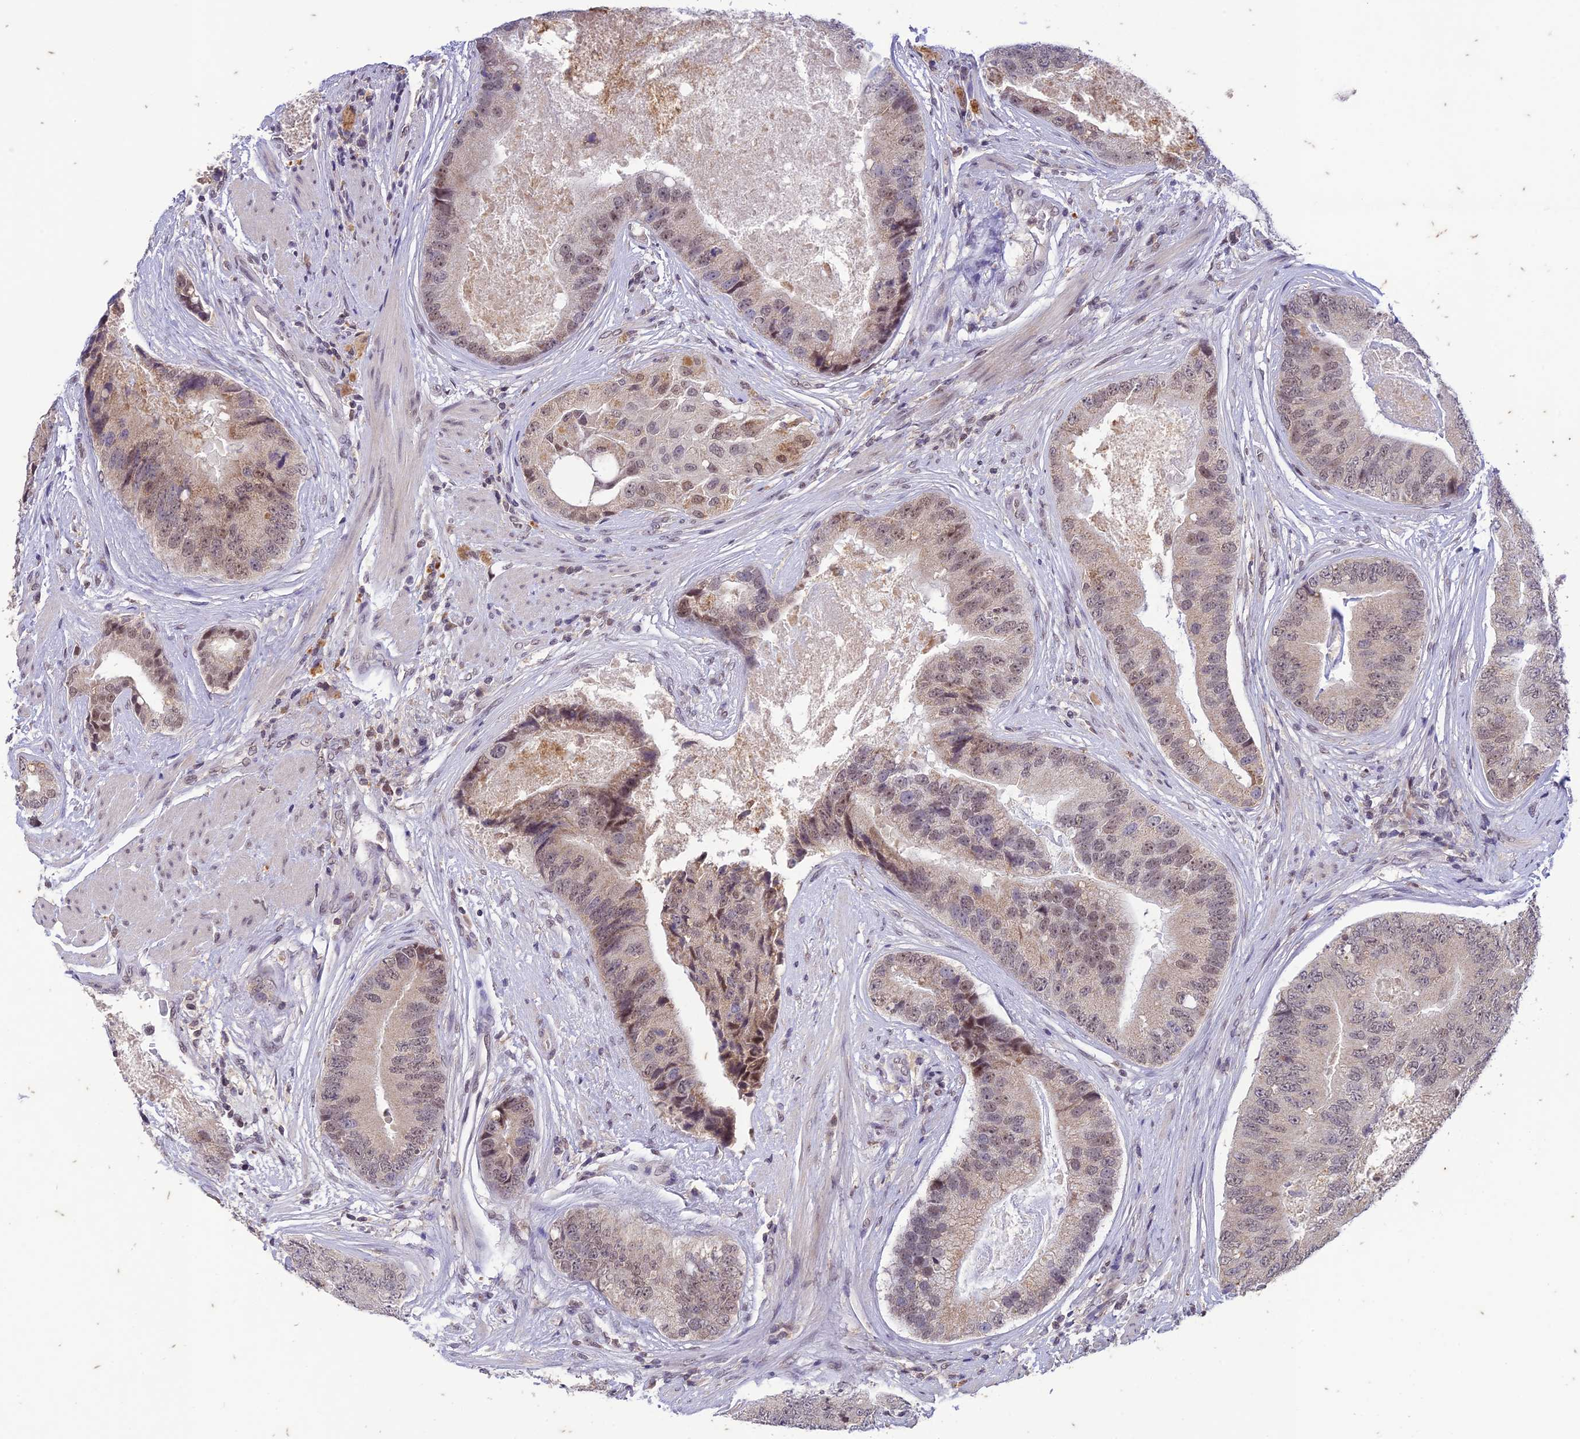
{"staining": {"intensity": "moderate", "quantity": "<25%", "location": "nuclear"}, "tissue": "prostate cancer", "cell_type": "Tumor cells", "image_type": "cancer", "snomed": [{"axis": "morphology", "description": "Adenocarcinoma, High grade"}, {"axis": "topography", "description": "Prostate"}], "caption": "Immunohistochemistry histopathology image of human prostate cancer (adenocarcinoma (high-grade)) stained for a protein (brown), which reveals low levels of moderate nuclear positivity in about <25% of tumor cells.", "gene": "POP4", "patient": {"sex": "male", "age": 70}}